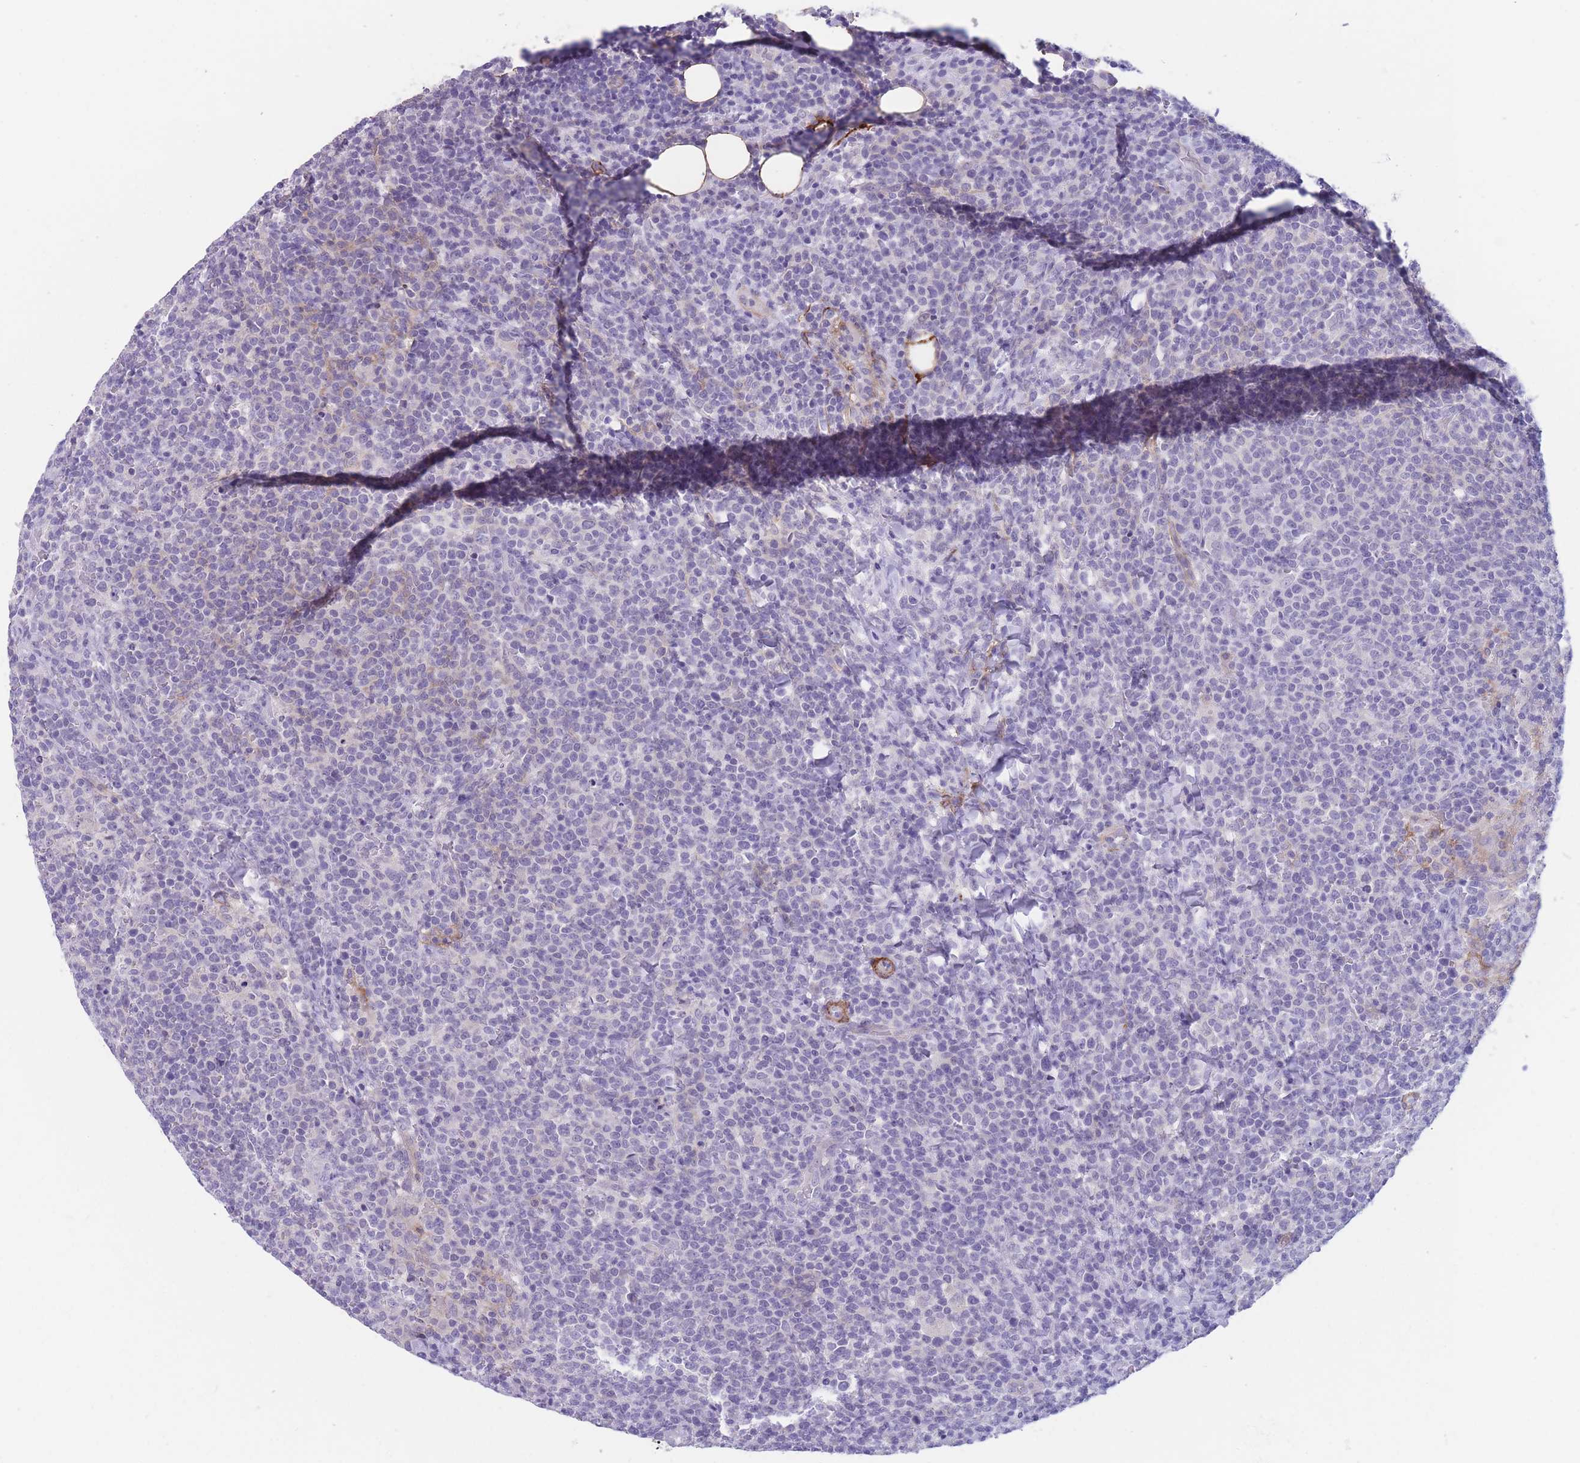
{"staining": {"intensity": "negative", "quantity": "none", "location": "none"}, "tissue": "lymphoma", "cell_type": "Tumor cells", "image_type": "cancer", "snomed": [{"axis": "morphology", "description": "Malignant lymphoma, non-Hodgkin's type, High grade"}, {"axis": "topography", "description": "Lymph node"}], "caption": "An image of malignant lymphoma, non-Hodgkin's type (high-grade) stained for a protein demonstrates no brown staining in tumor cells.", "gene": "DPYD", "patient": {"sex": "male", "age": 61}}